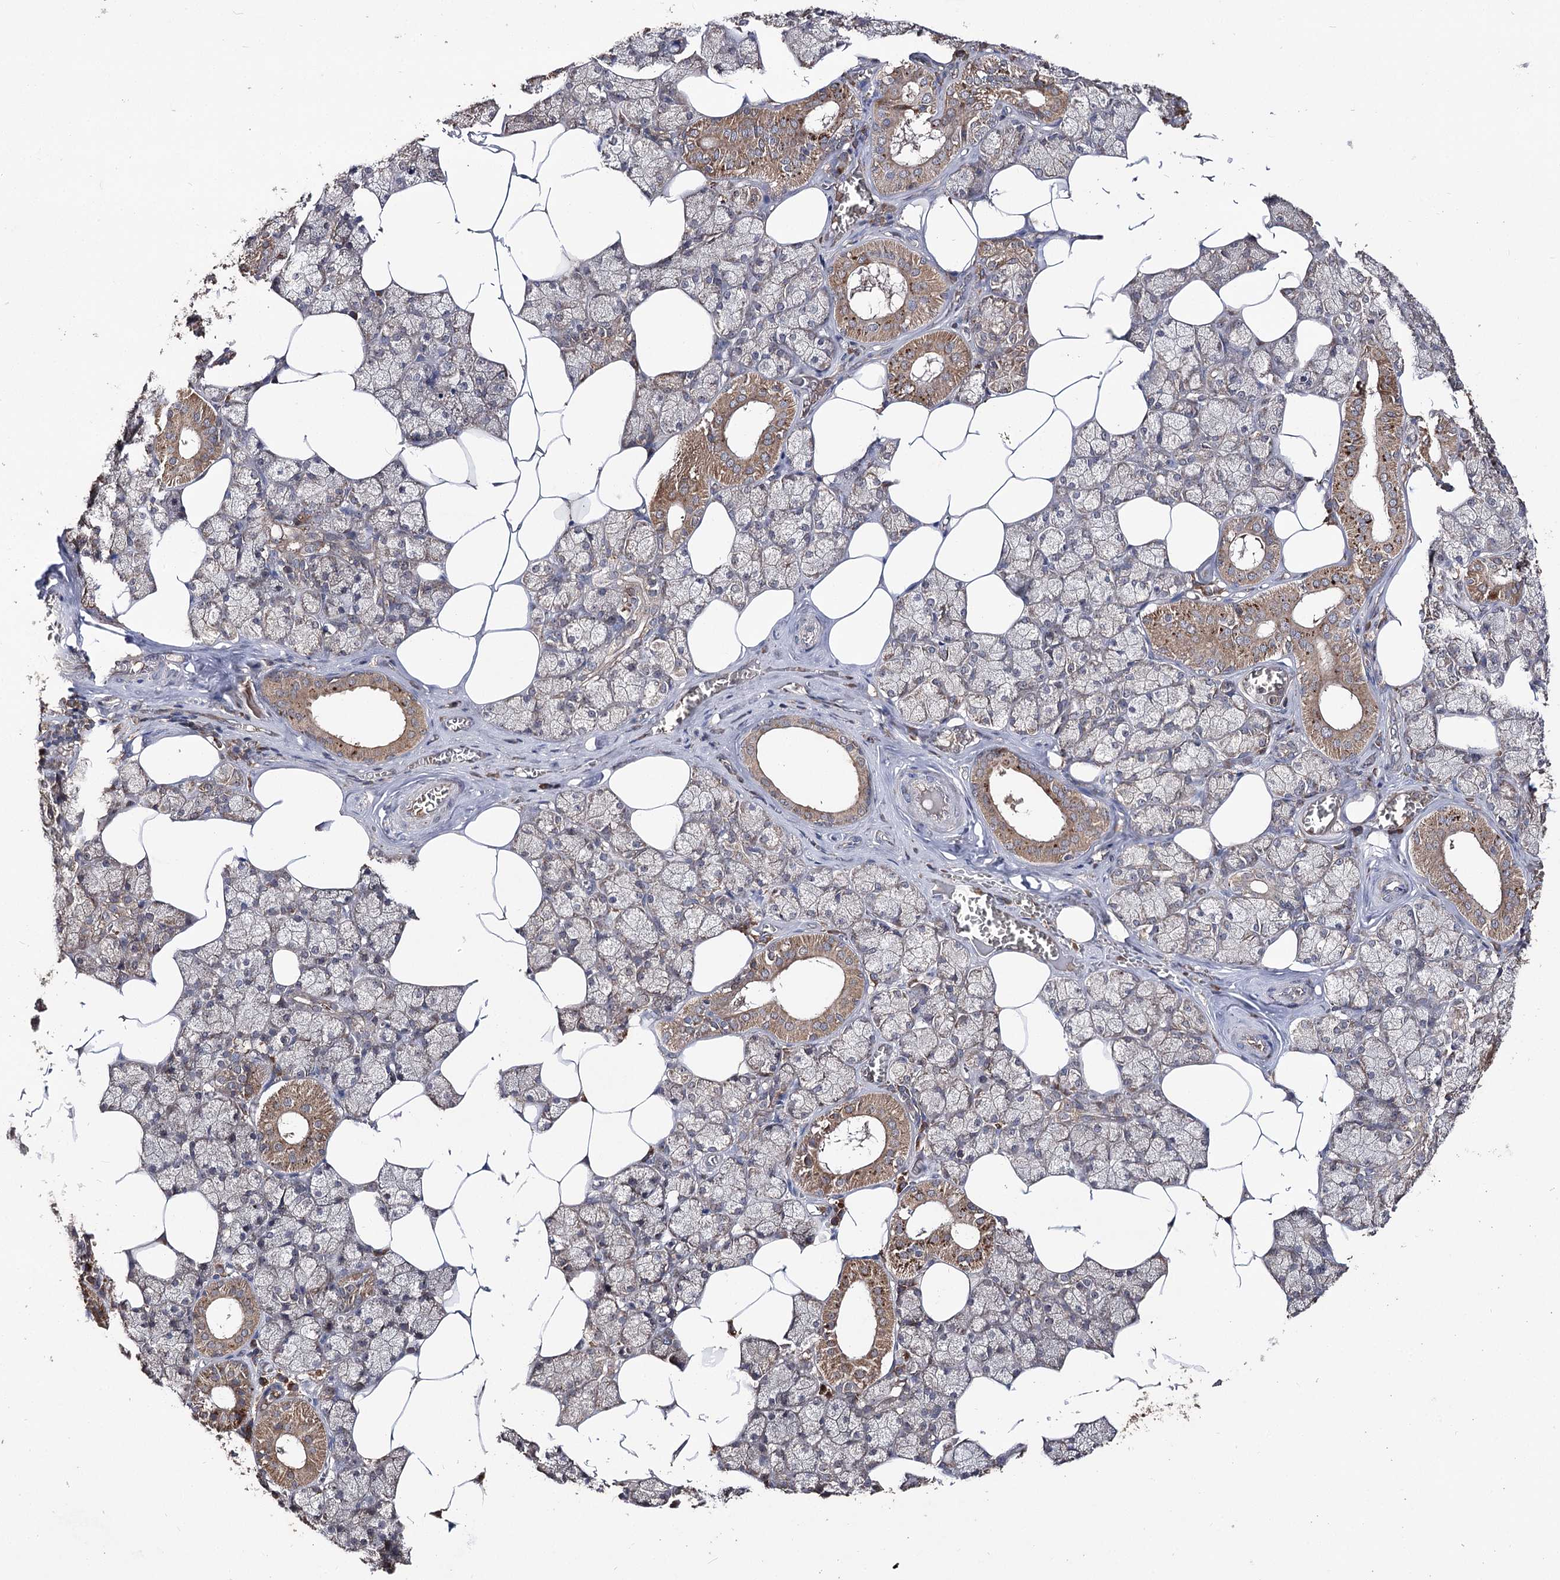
{"staining": {"intensity": "moderate", "quantity": "25%-75%", "location": "cytoplasmic/membranous"}, "tissue": "salivary gland", "cell_type": "Glandular cells", "image_type": "normal", "snomed": [{"axis": "morphology", "description": "Normal tissue, NOS"}, {"axis": "topography", "description": "Salivary gland"}], "caption": "Salivary gland stained with DAB (3,3'-diaminobenzidine) IHC displays medium levels of moderate cytoplasmic/membranous staining in about 25%-75% of glandular cells.", "gene": "FAM53B", "patient": {"sex": "male", "age": 62}}